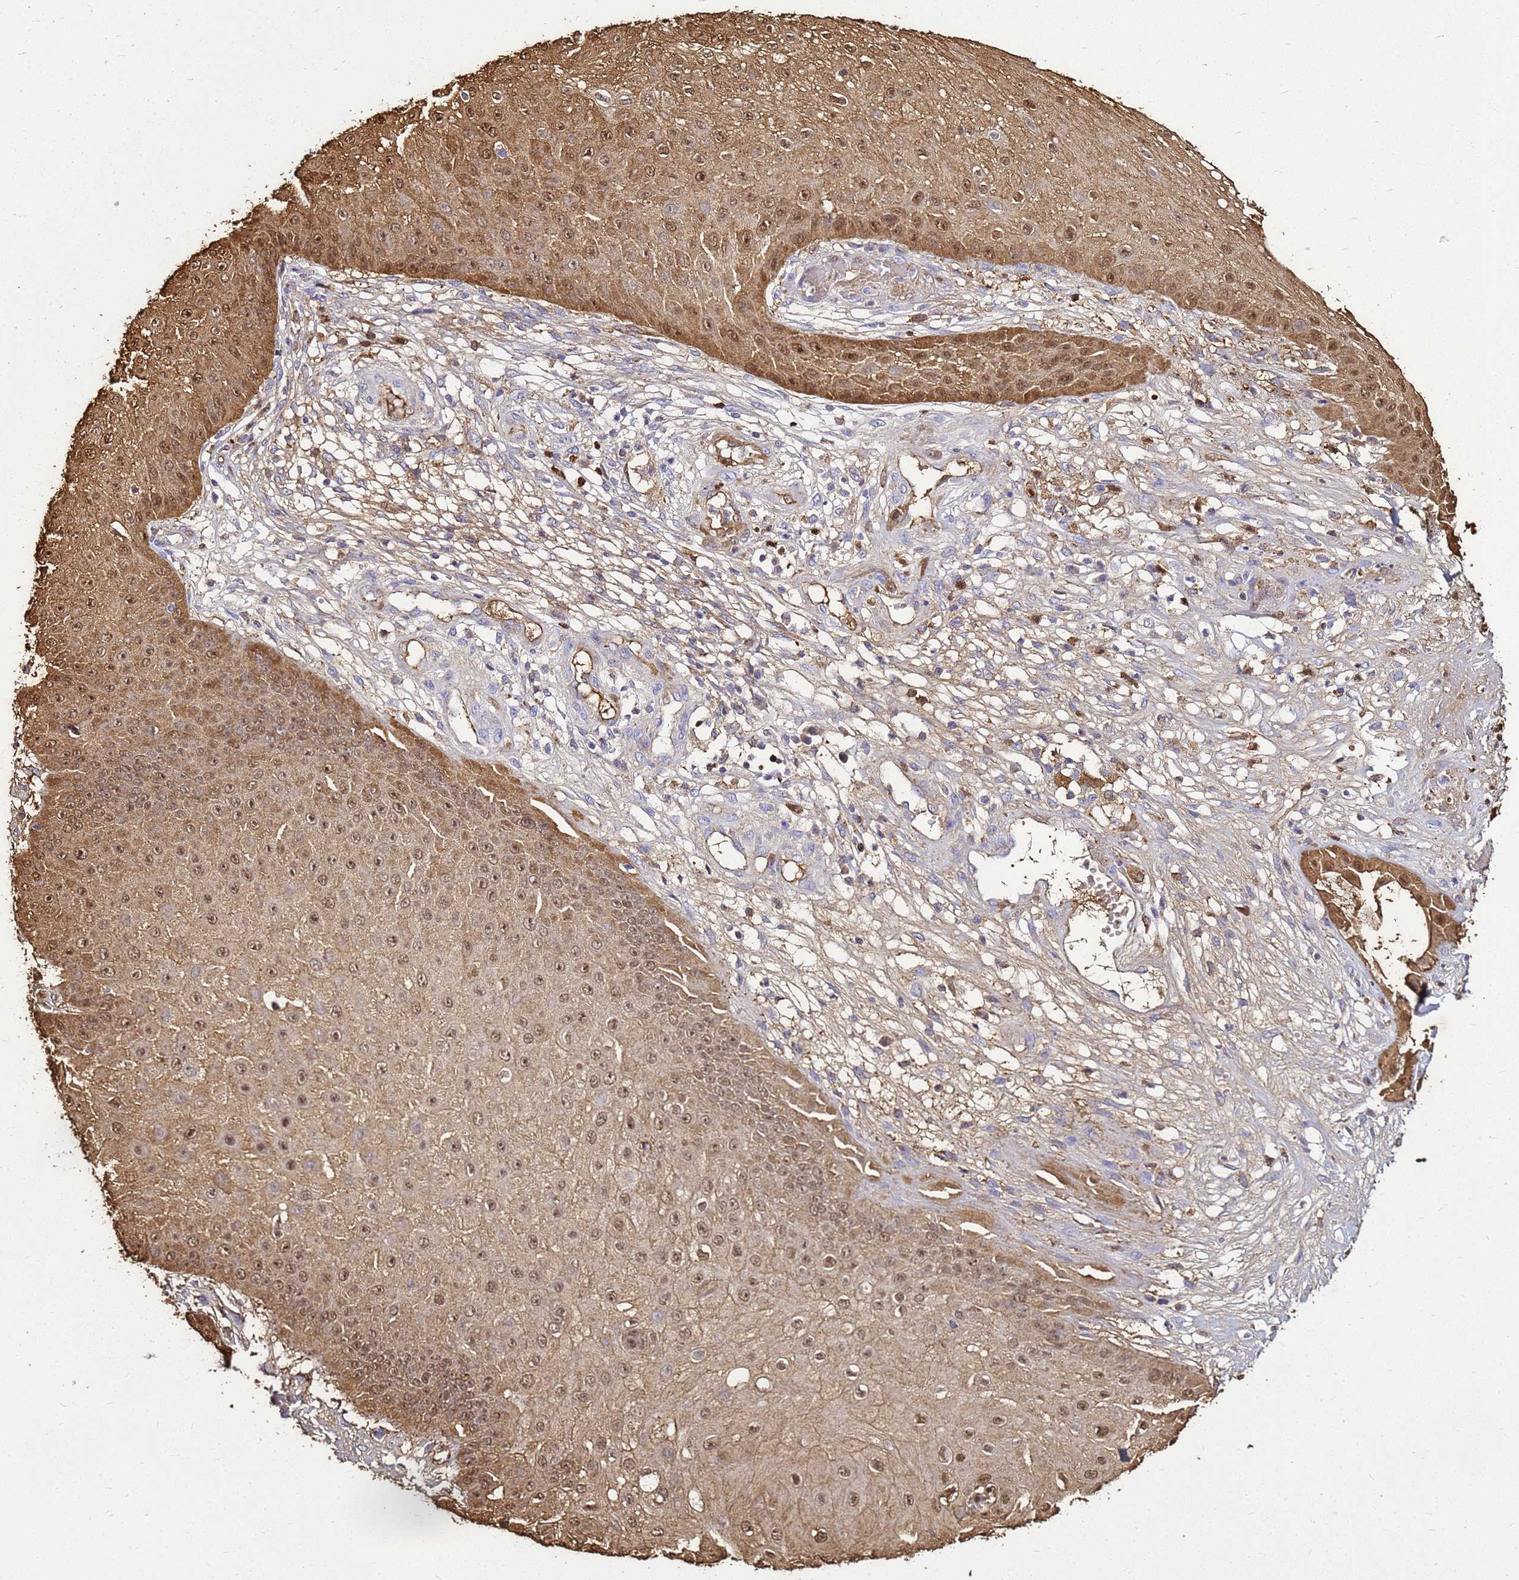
{"staining": {"intensity": "moderate", "quantity": ">75%", "location": "cytoplasmic/membranous,nuclear"}, "tissue": "skin cancer", "cell_type": "Tumor cells", "image_type": "cancer", "snomed": [{"axis": "morphology", "description": "Squamous cell carcinoma, NOS"}, {"axis": "topography", "description": "Skin"}], "caption": "Immunohistochemical staining of human skin squamous cell carcinoma reveals medium levels of moderate cytoplasmic/membranous and nuclear protein staining in approximately >75% of tumor cells.", "gene": "S100A2", "patient": {"sex": "male", "age": 70}}